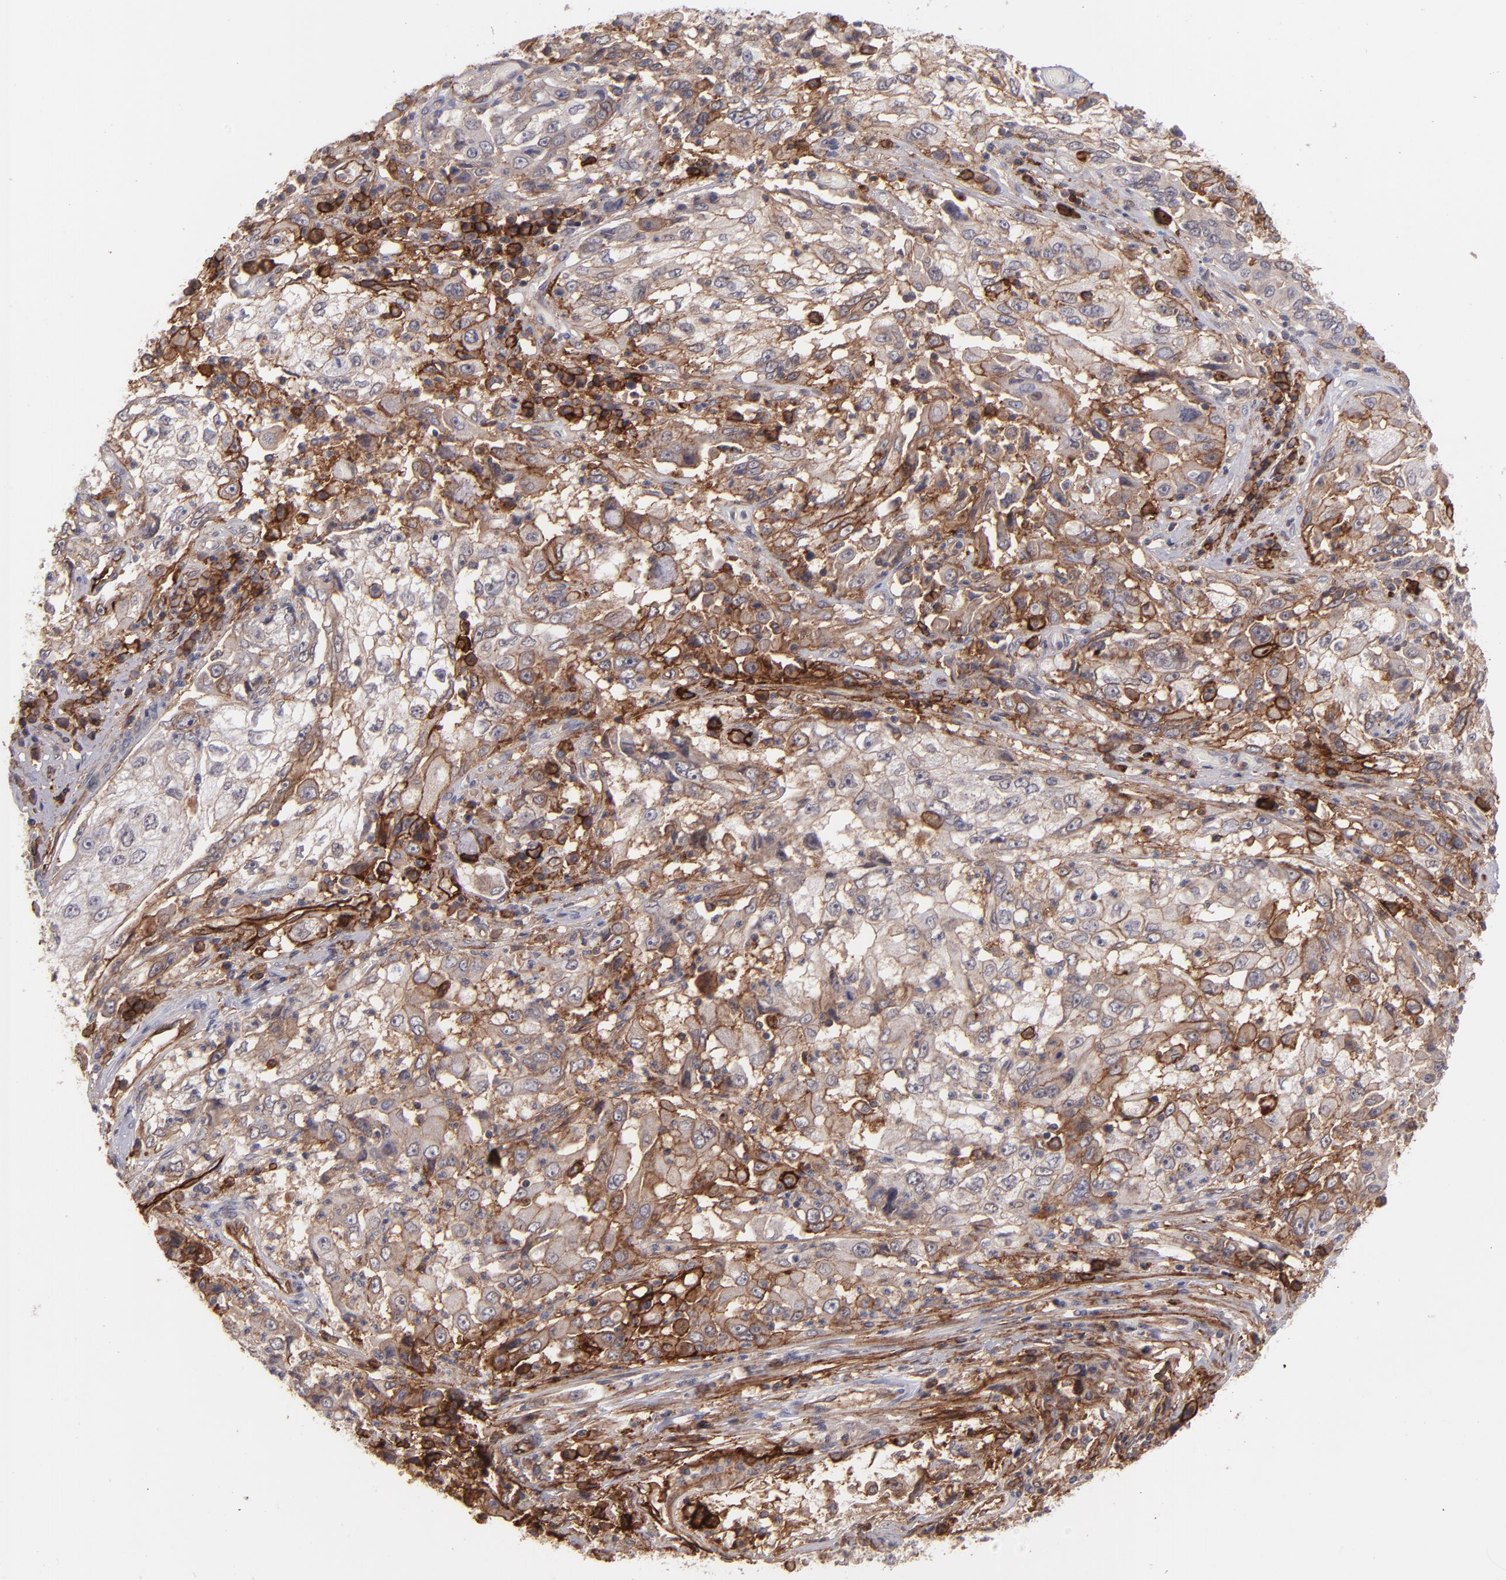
{"staining": {"intensity": "weak", "quantity": "25%-75%", "location": "cytoplasmic/membranous"}, "tissue": "cervical cancer", "cell_type": "Tumor cells", "image_type": "cancer", "snomed": [{"axis": "morphology", "description": "Squamous cell carcinoma, NOS"}, {"axis": "topography", "description": "Cervix"}], "caption": "A histopathology image showing weak cytoplasmic/membranous positivity in approximately 25%-75% of tumor cells in cervical squamous cell carcinoma, as visualized by brown immunohistochemical staining.", "gene": "ICAM1", "patient": {"sex": "female", "age": 36}}